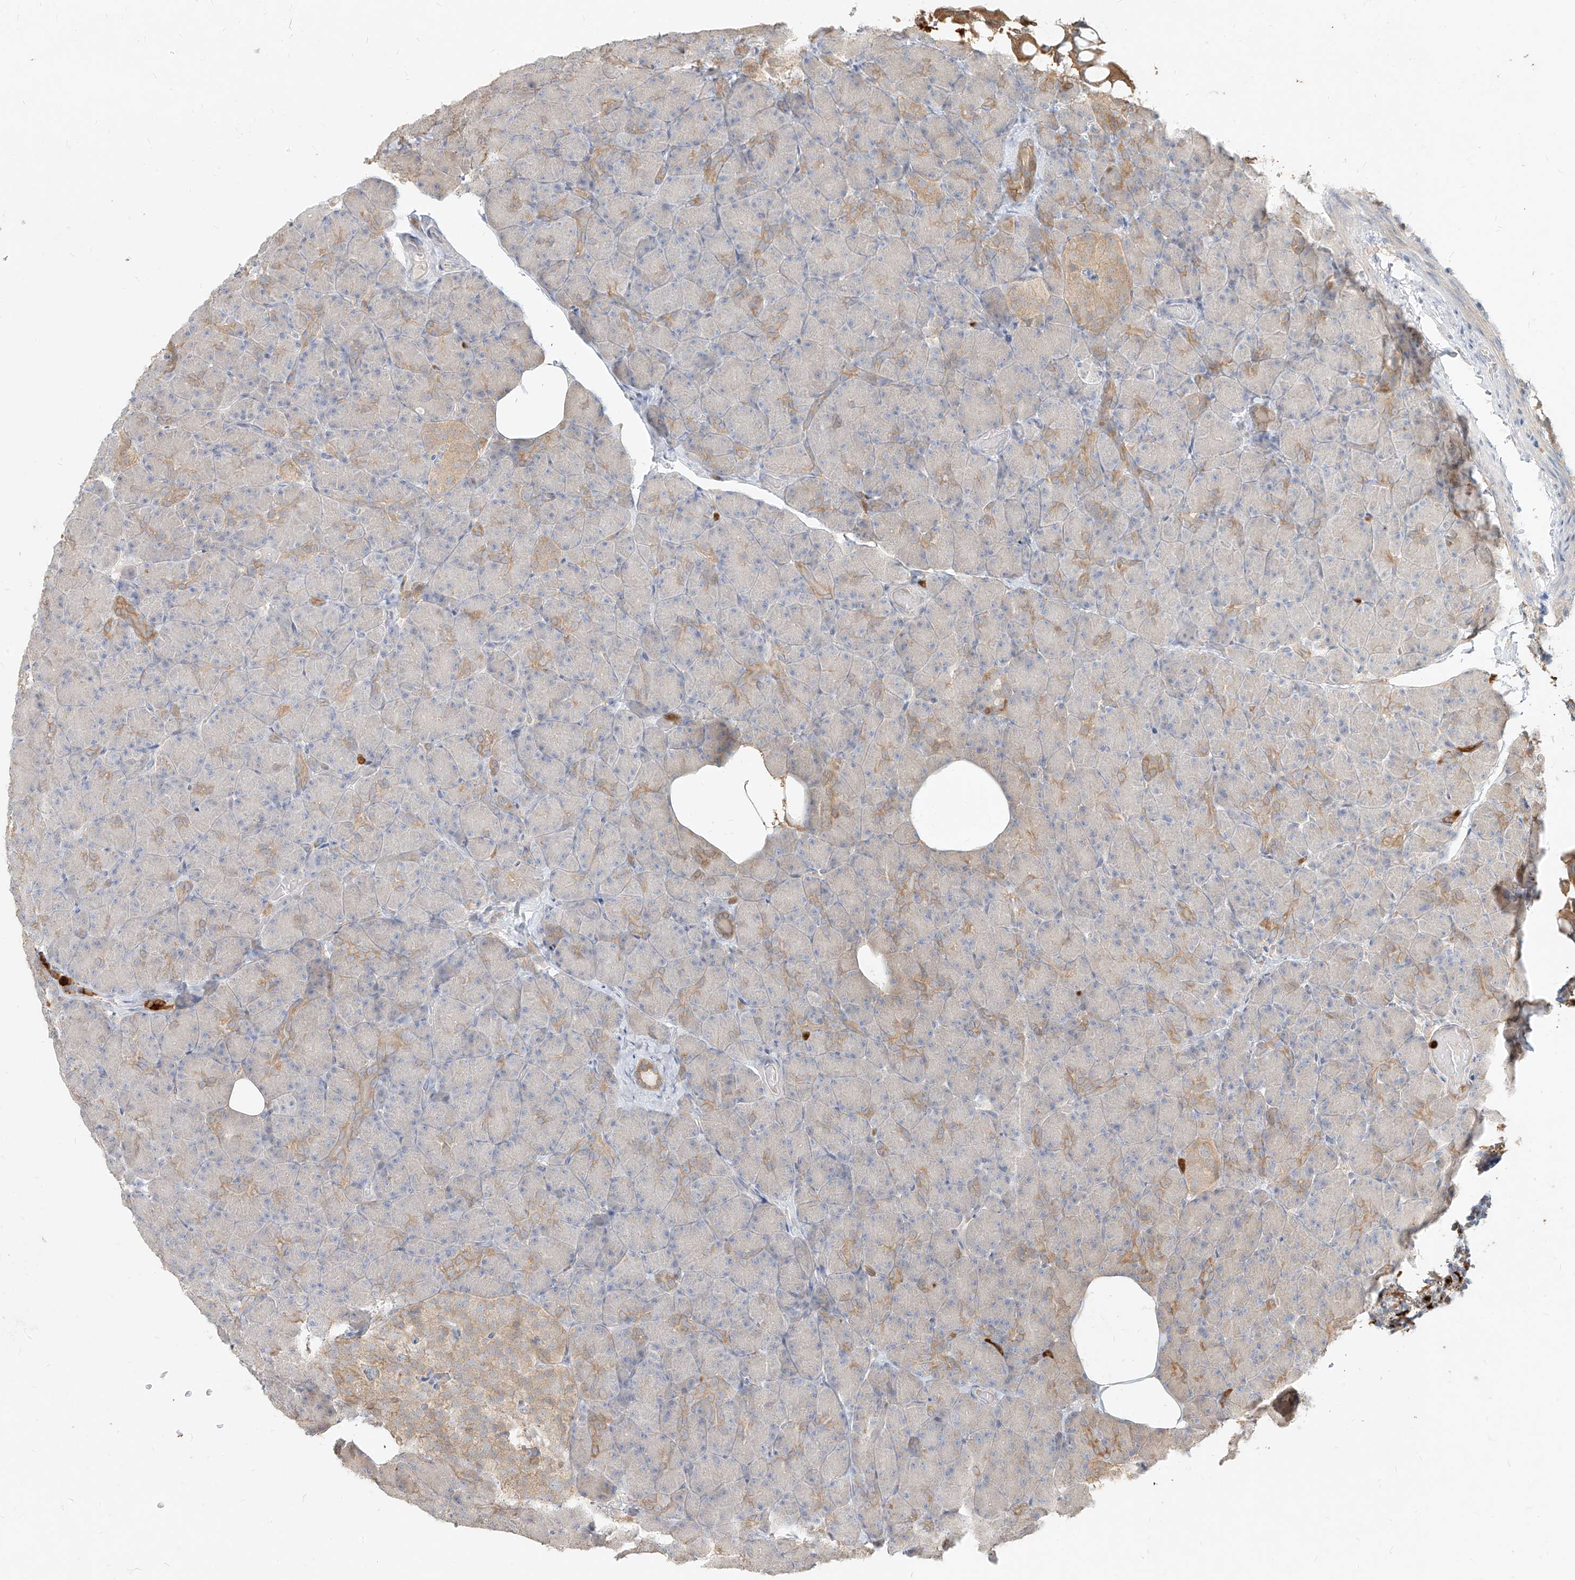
{"staining": {"intensity": "moderate", "quantity": "<25%", "location": "cytoplasmic/membranous"}, "tissue": "pancreas", "cell_type": "Exocrine glandular cells", "image_type": "normal", "snomed": [{"axis": "morphology", "description": "Normal tissue, NOS"}, {"axis": "topography", "description": "Pancreas"}], "caption": "Immunohistochemical staining of normal pancreas reveals <25% levels of moderate cytoplasmic/membranous protein expression in about <25% of exocrine glandular cells. The staining was performed using DAB (3,3'-diaminobenzidine) to visualize the protein expression in brown, while the nuclei were stained in blue with hematoxylin (Magnification: 20x).", "gene": "PGD", "patient": {"sex": "female", "age": 43}}